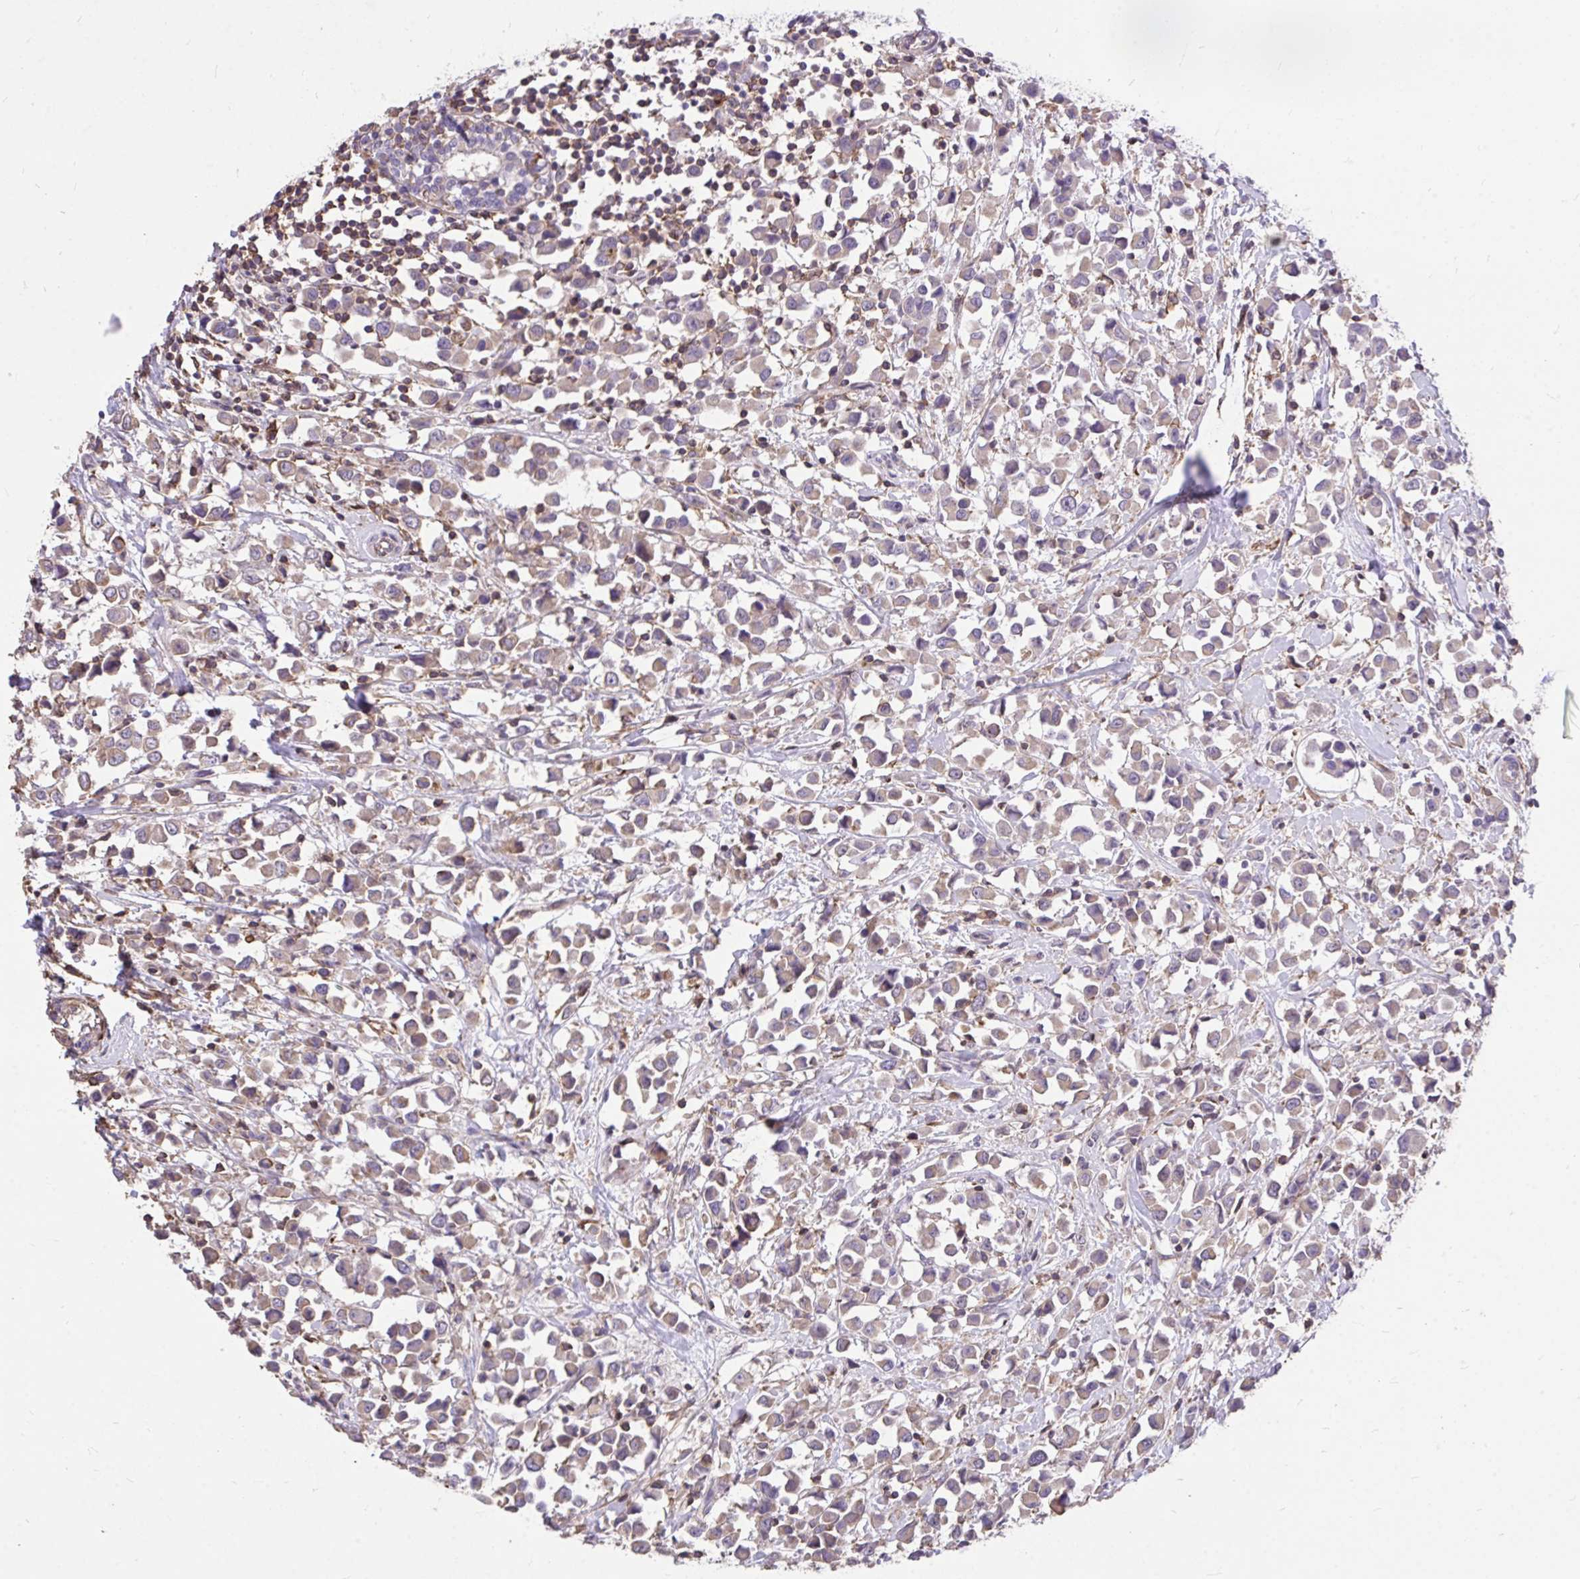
{"staining": {"intensity": "weak", "quantity": ">75%", "location": "cytoplasmic/membranous"}, "tissue": "breast cancer", "cell_type": "Tumor cells", "image_type": "cancer", "snomed": [{"axis": "morphology", "description": "Duct carcinoma"}, {"axis": "topography", "description": "Breast"}], "caption": "Infiltrating ductal carcinoma (breast) stained with a protein marker shows weak staining in tumor cells.", "gene": "IGFL2", "patient": {"sex": "female", "age": 61}}